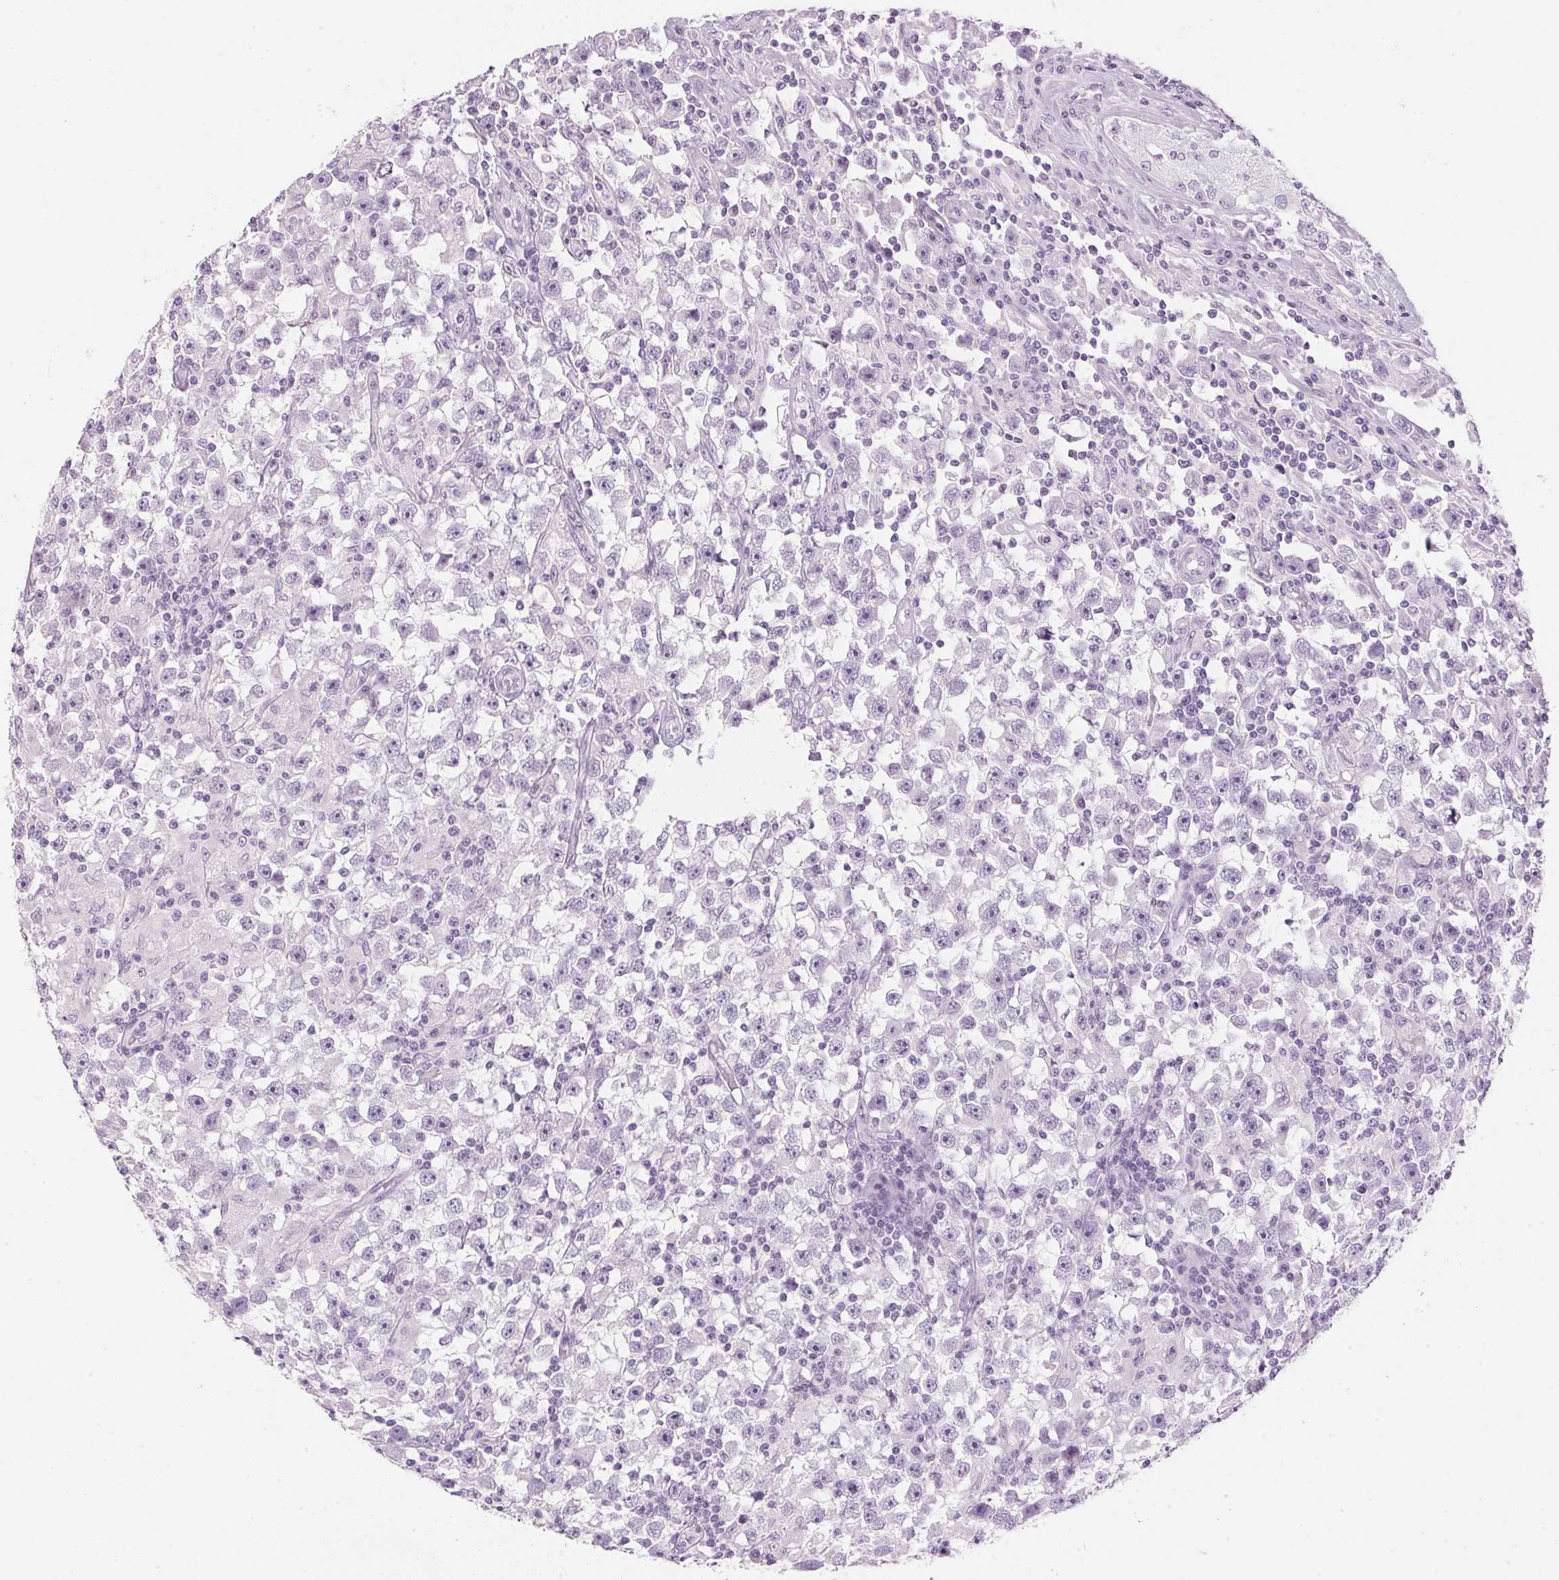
{"staining": {"intensity": "negative", "quantity": "none", "location": "none"}, "tissue": "testis cancer", "cell_type": "Tumor cells", "image_type": "cancer", "snomed": [{"axis": "morphology", "description": "Seminoma, NOS"}, {"axis": "topography", "description": "Testis"}], "caption": "DAB immunohistochemical staining of human testis seminoma reveals no significant positivity in tumor cells.", "gene": "IGFBP1", "patient": {"sex": "male", "age": 33}}